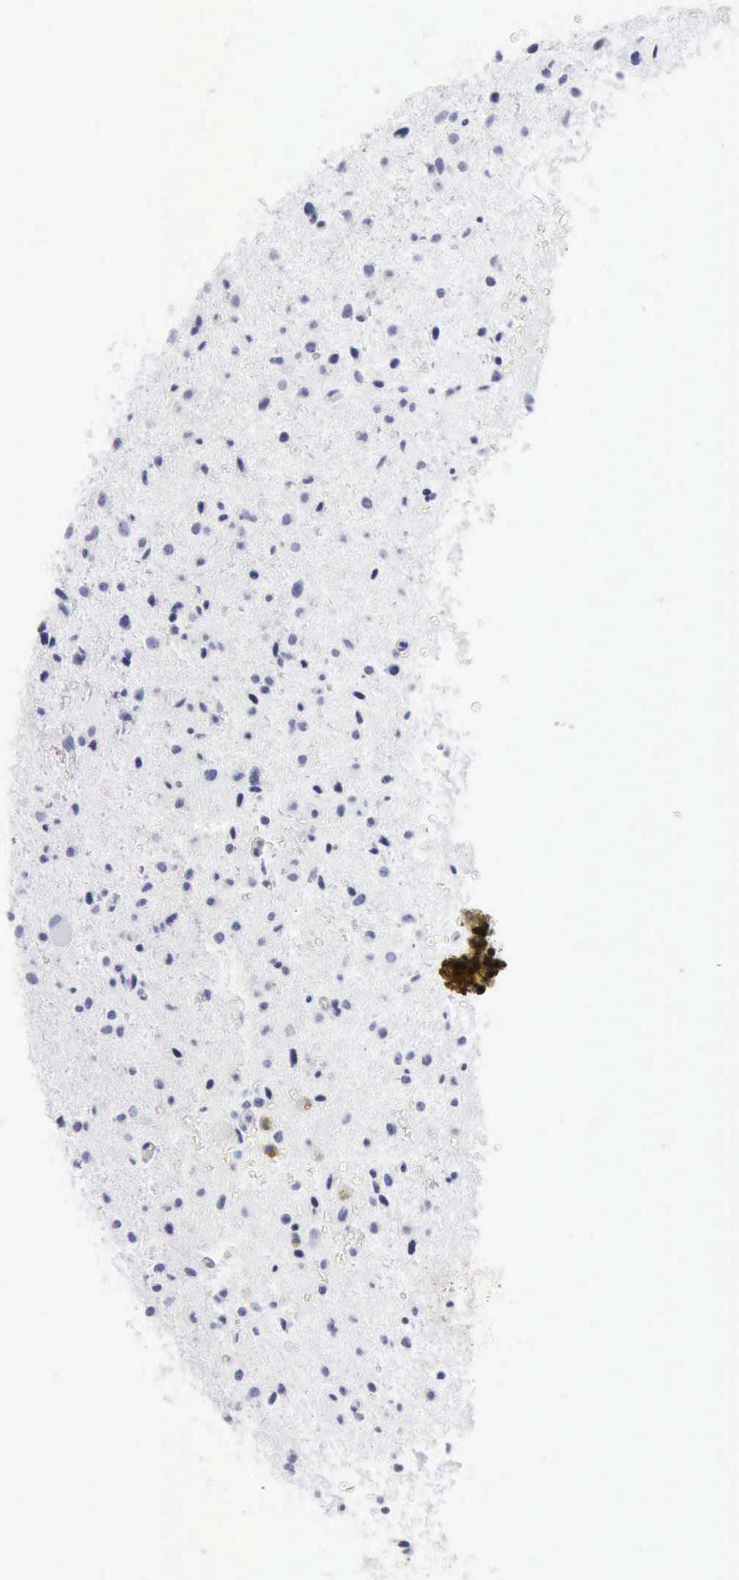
{"staining": {"intensity": "negative", "quantity": "none", "location": "none"}, "tissue": "glioma", "cell_type": "Tumor cells", "image_type": "cancer", "snomed": [{"axis": "morphology", "description": "Glioma, malignant, Low grade"}, {"axis": "topography", "description": "Brain"}], "caption": "The IHC image has no significant staining in tumor cells of glioma tissue.", "gene": "KRT5", "patient": {"sex": "female", "age": 46}}